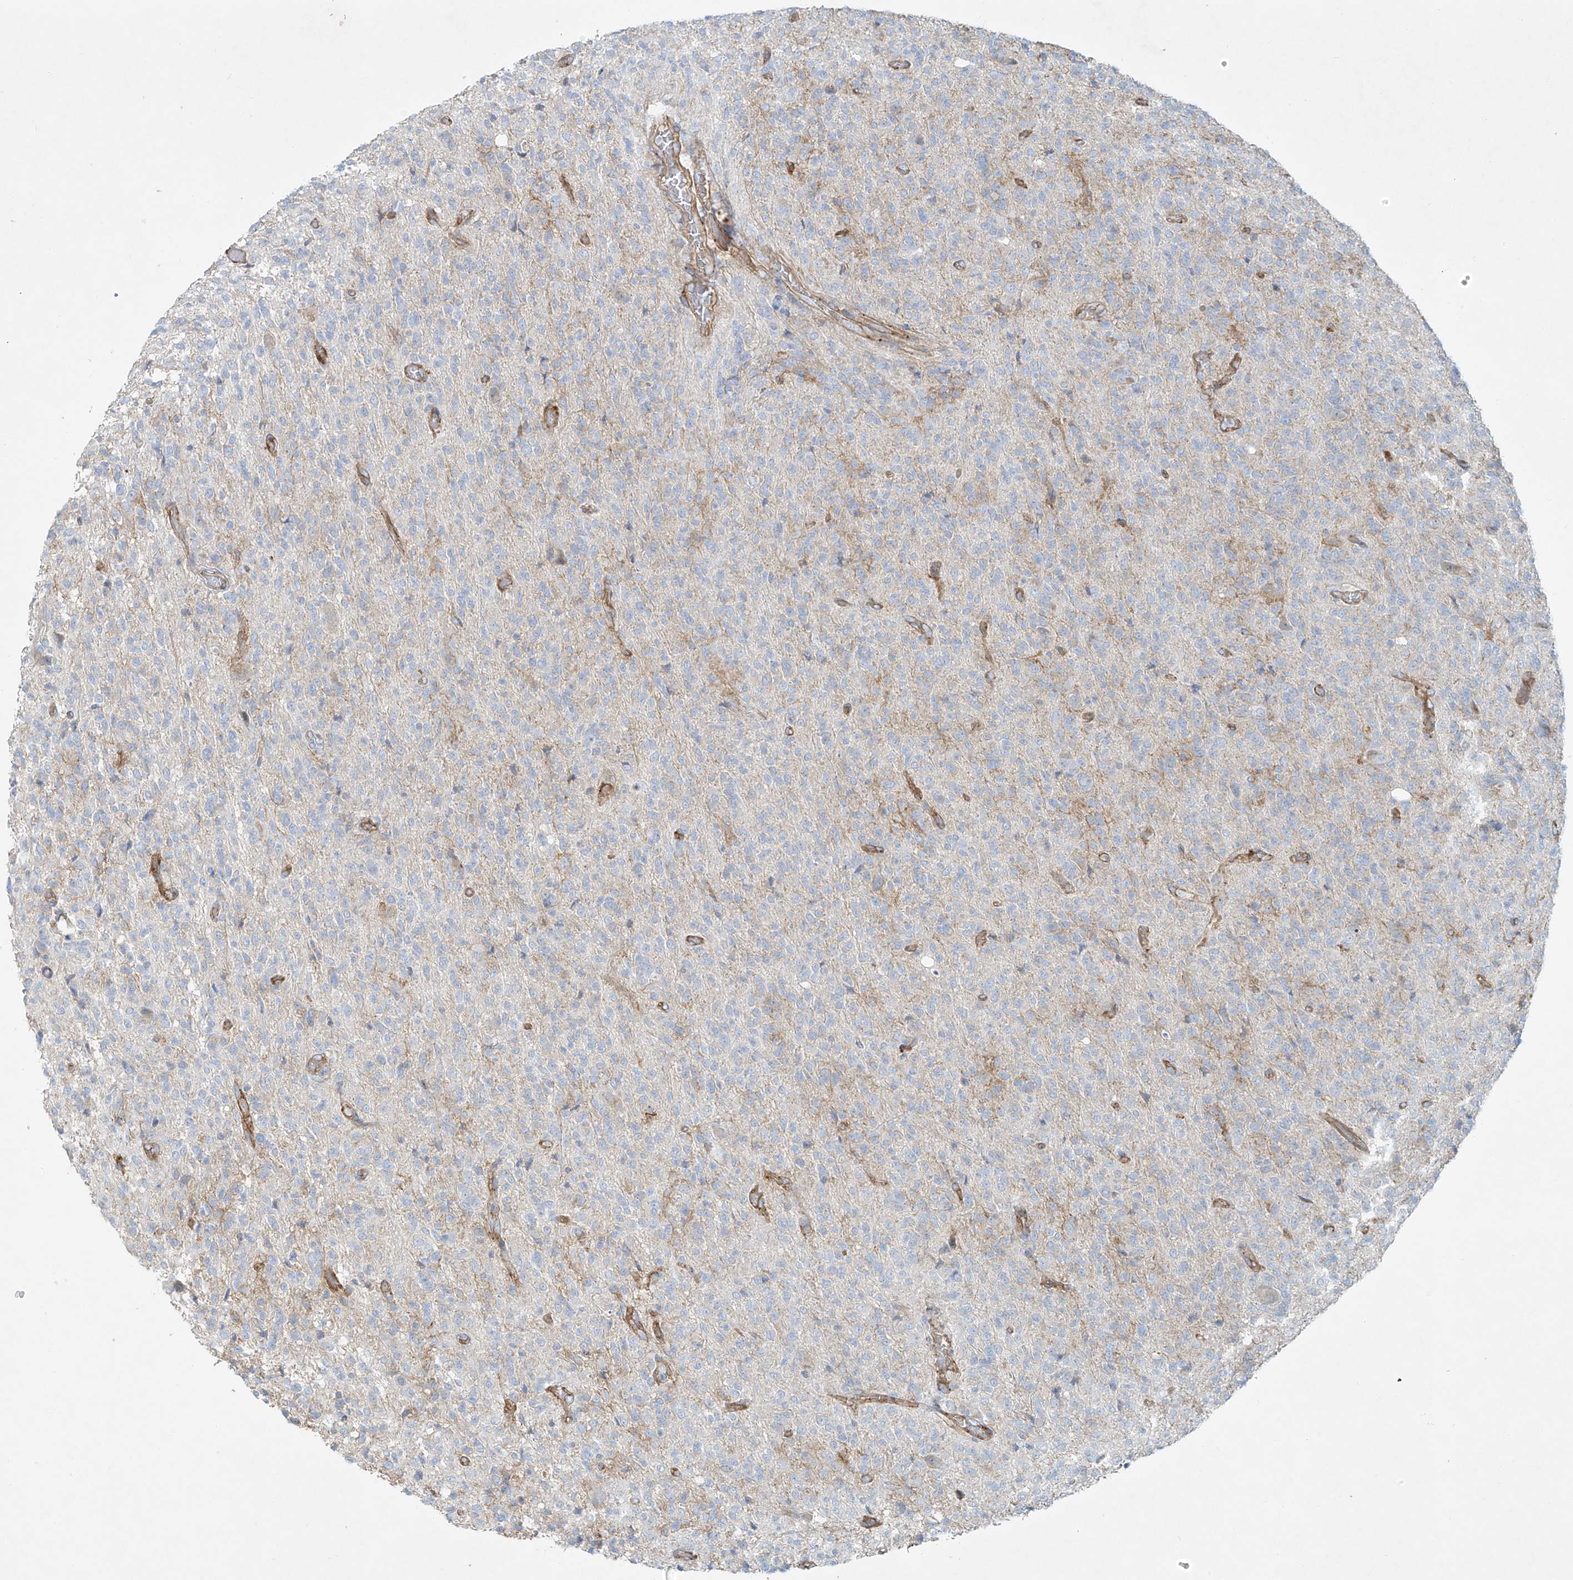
{"staining": {"intensity": "negative", "quantity": "none", "location": "none"}, "tissue": "glioma", "cell_type": "Tumor cells", "image_type": "cancer", "snomed": [{"axis": "morphology", "description": "Glioma, malignant, High grade"}, {"axis": "topography", "description": "Brain"}], "caption": "This micrograph is of malignant high-grade glioma stained with IHC to label a protein in brown with the nuclei are counter-stained blue. There is no positivity in tumor cells.", "gene": "VAMP5", "patient": {"sex": "female", "age": 57}}